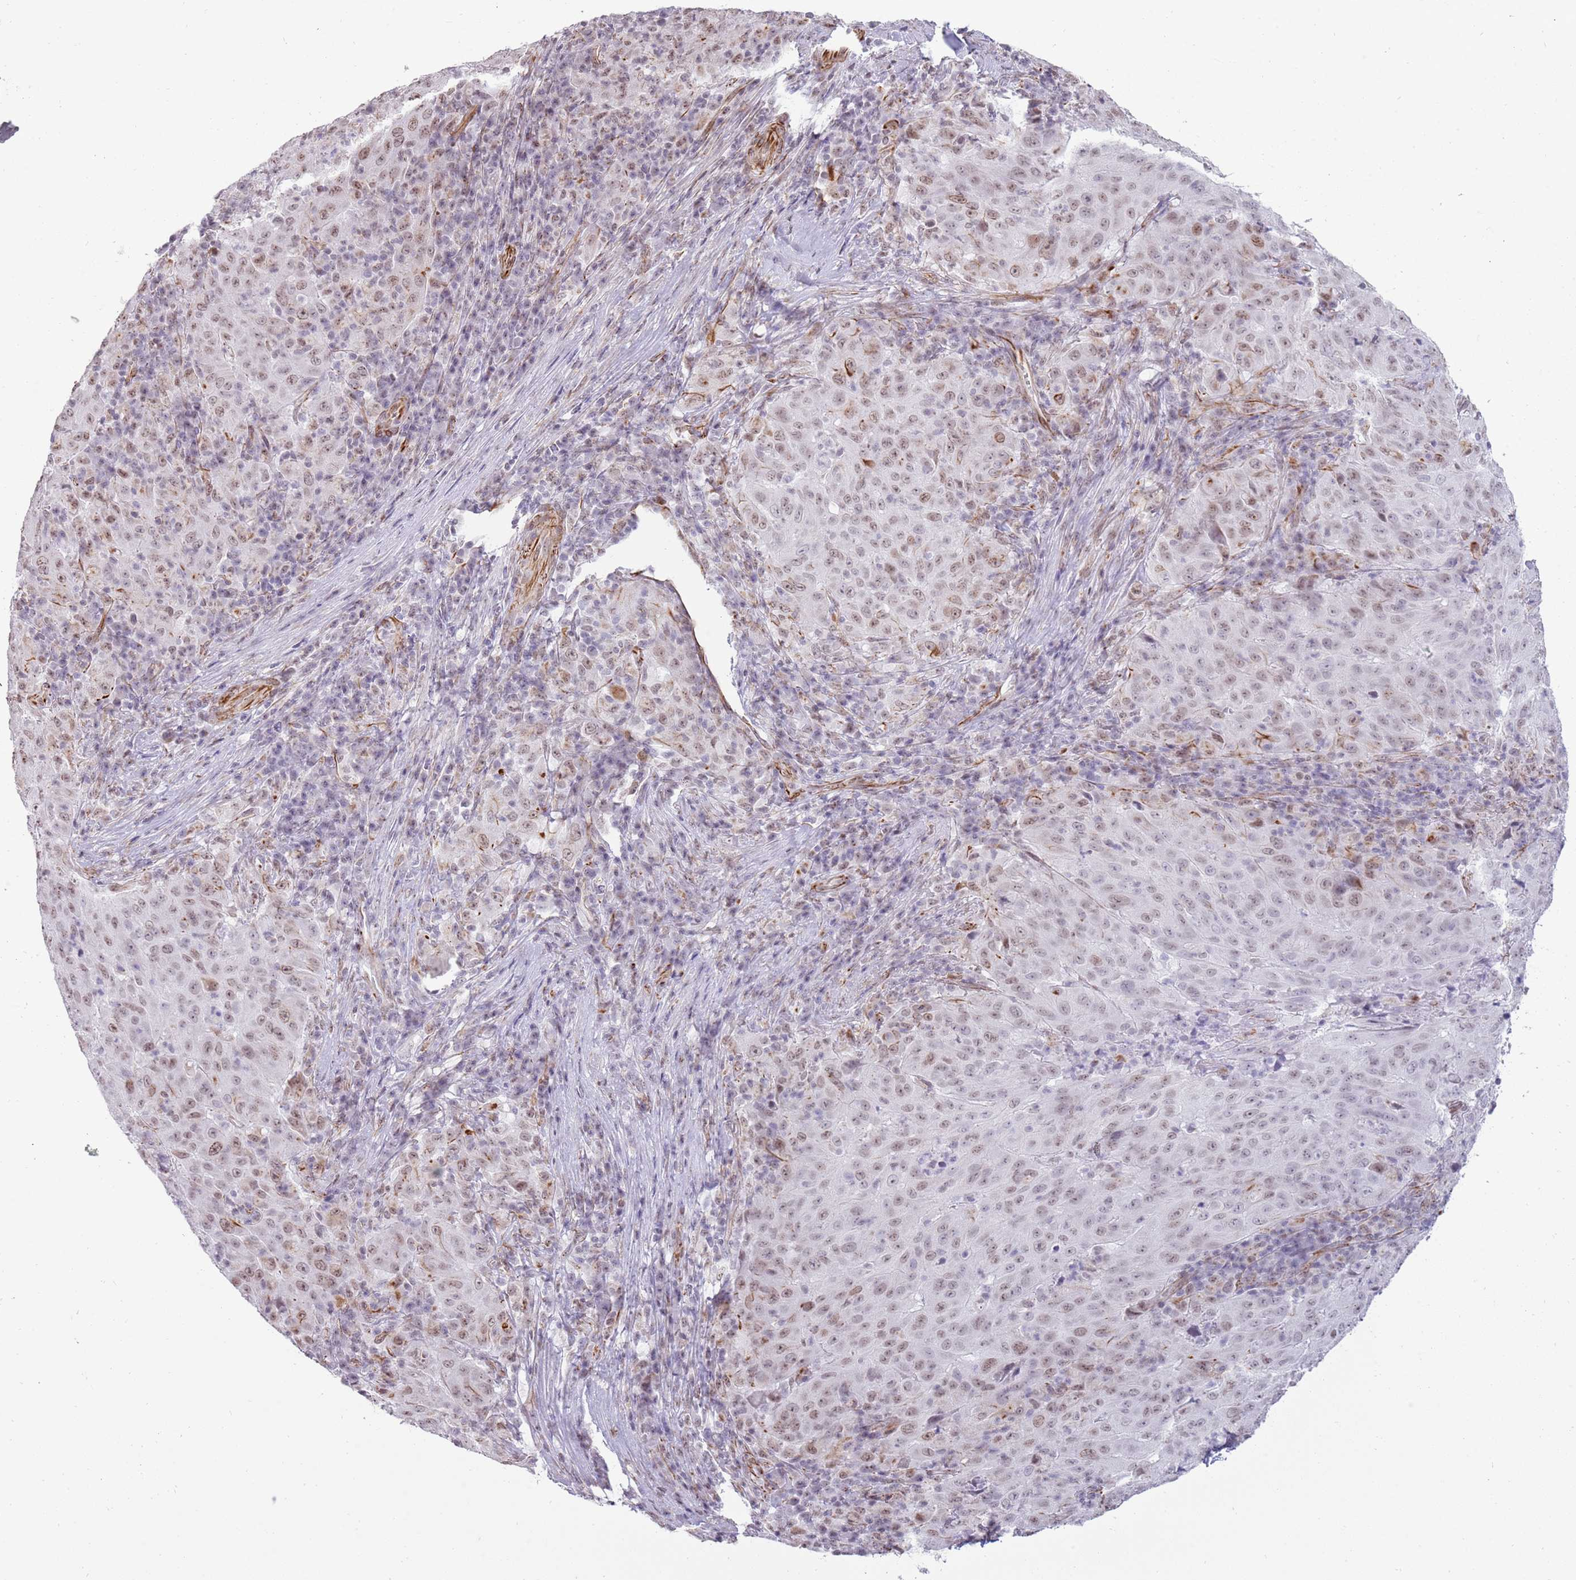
{"staining": {"intensity": "weak", "quantity": ">75%", "location": "nuclear"}, "tissue": "pancreatic cancer", "cell_type": "Tumor cells", "image_type": "cancer", "snomed": [{"axis": "morphology", "description": "Adenocarcinoma, NOS"}, {"axis": "topography", "description": "Pancreas"}], "caption": "Protein expression analysis of human adenocarcinoma (pancreatic) reveals weak nuclear staining in approximately >75% of tumor cells.", "gene": "NBPF3", "patient": {"sex": "male", "age": 63}}